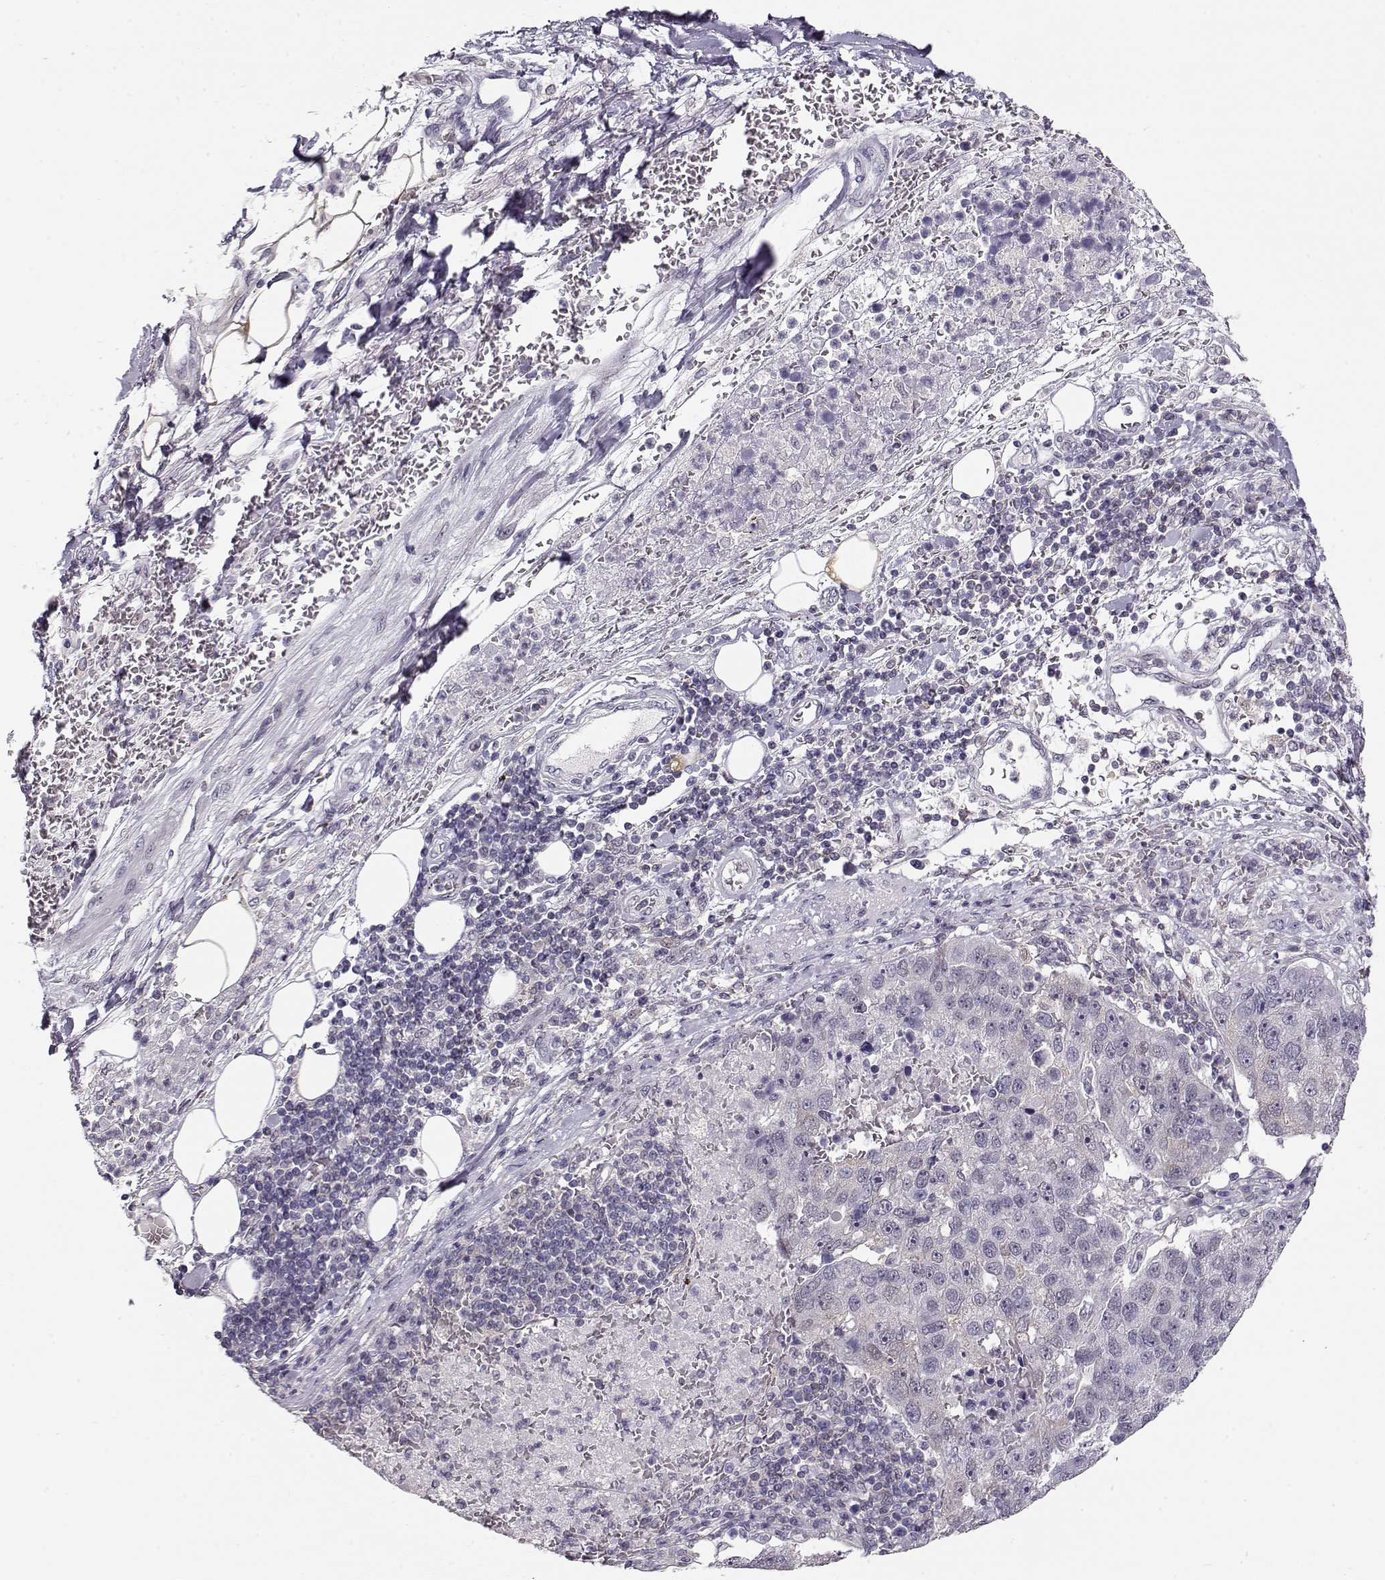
{"staining": {"intensity": "negative", "quantity": "none", "location": "none"}, "tissue": "pancreatic cancer", "cell_type": "Tumor cells", "image_type": "cancer", "snomed": [{"axis": "morphology", "description": "Adenocarcinoma, NOS"}, {"axis": "topography", "description": "Pancreas"}], "caption": "A photomicrograph of human adenocarcinoma (pancreatic) is negative for staining in tumor cells.", "gene": "TEPP", "patient": {"sex": "female", "age": 61}}